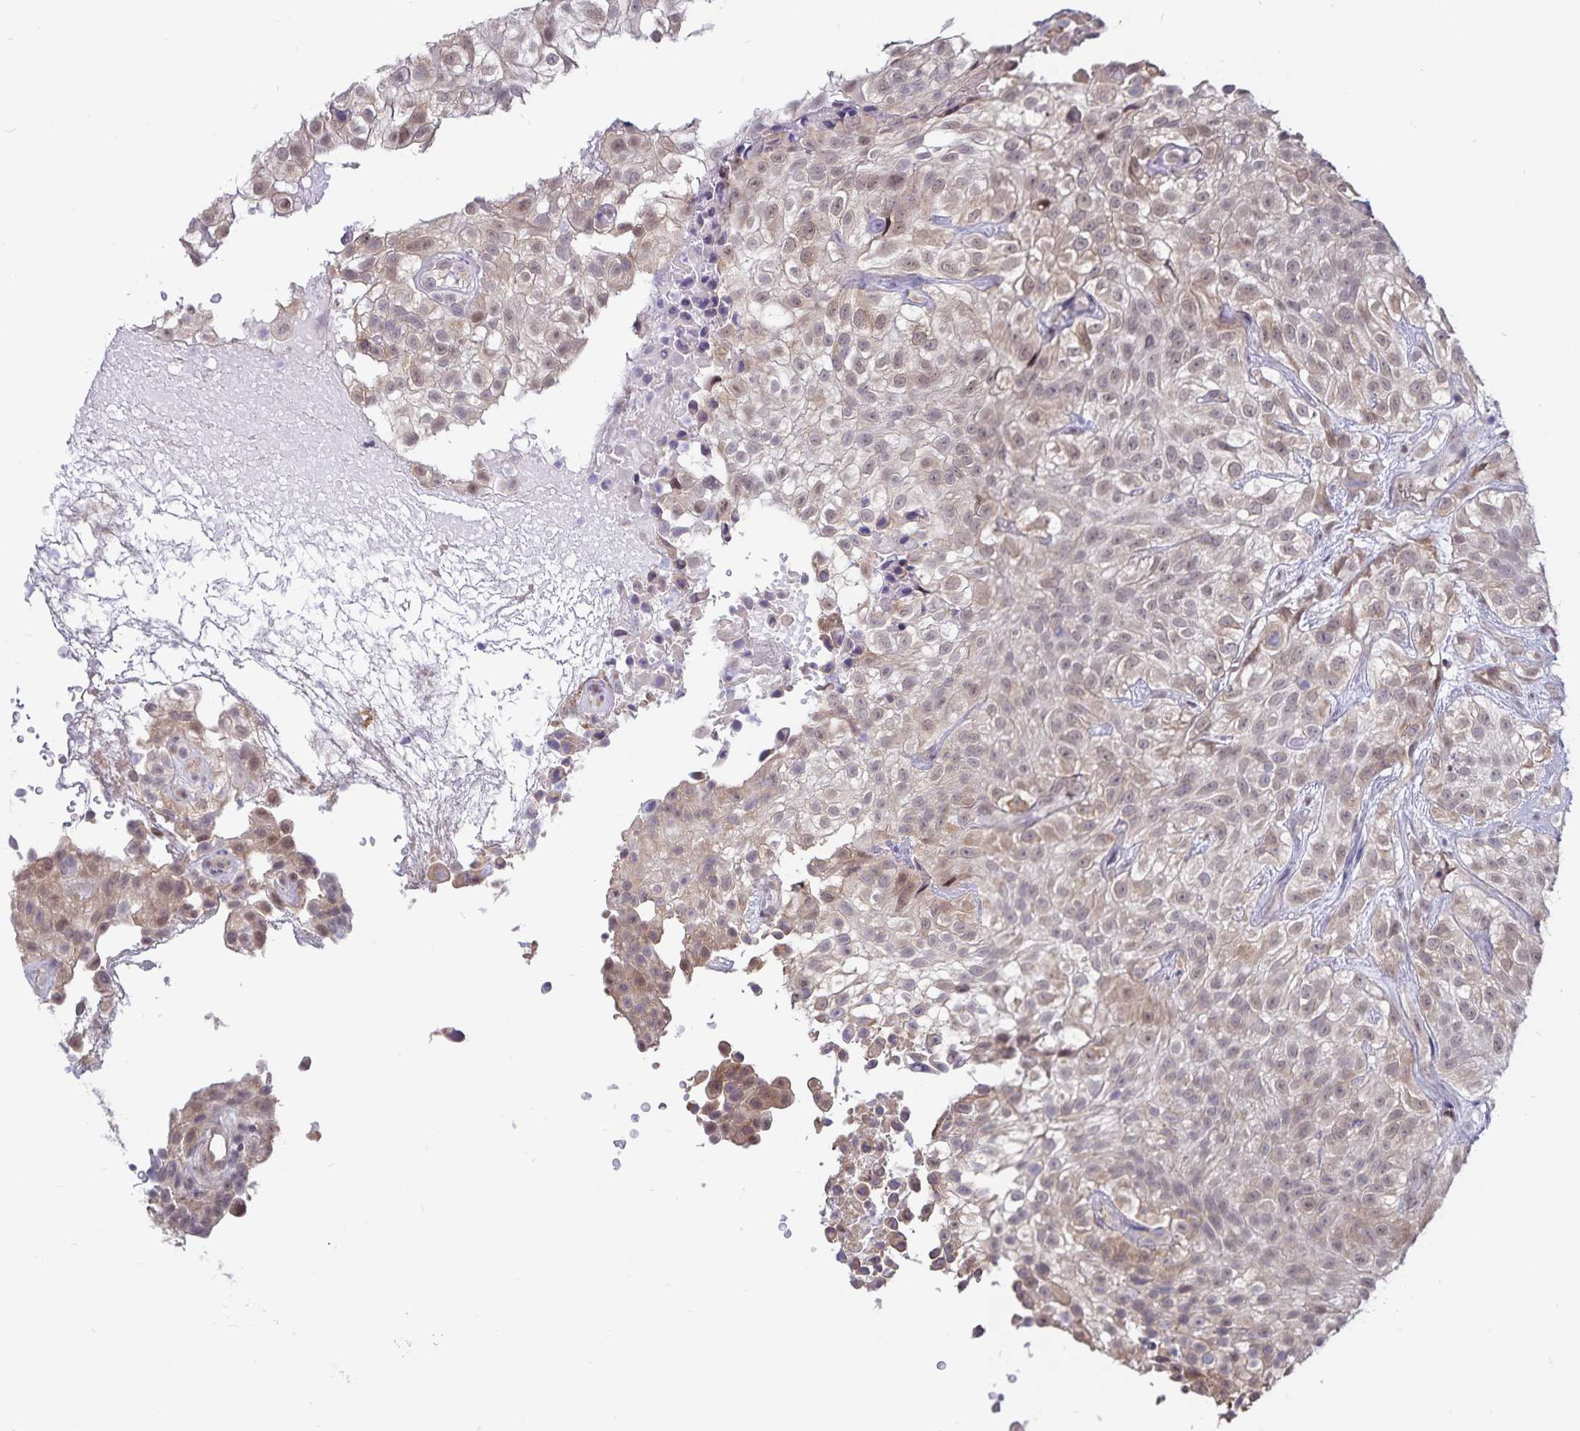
{"staining": {"intensity": "moderate", "quantity": ">75%", "location": "cytoplasmic/membranous,nuclear"}, "tissue": "urothelial cancer", "cell_type": "Tumor cells", "image_type": "cancer", "snomed": [{"axis": "morphology", "description": "Urothelial carcinoma, High grade"}, {"axis": "topography", "description": "Urinary bladder"}], "caption": "Urothelial carcinoma (high-grade) tissue reveals moderate cytoplasmic/membranous and nuclear positivity in approximately >75% of tumor cells", "gene": "ATP2A2", "patient": {"sex": "male", "age": 56}}